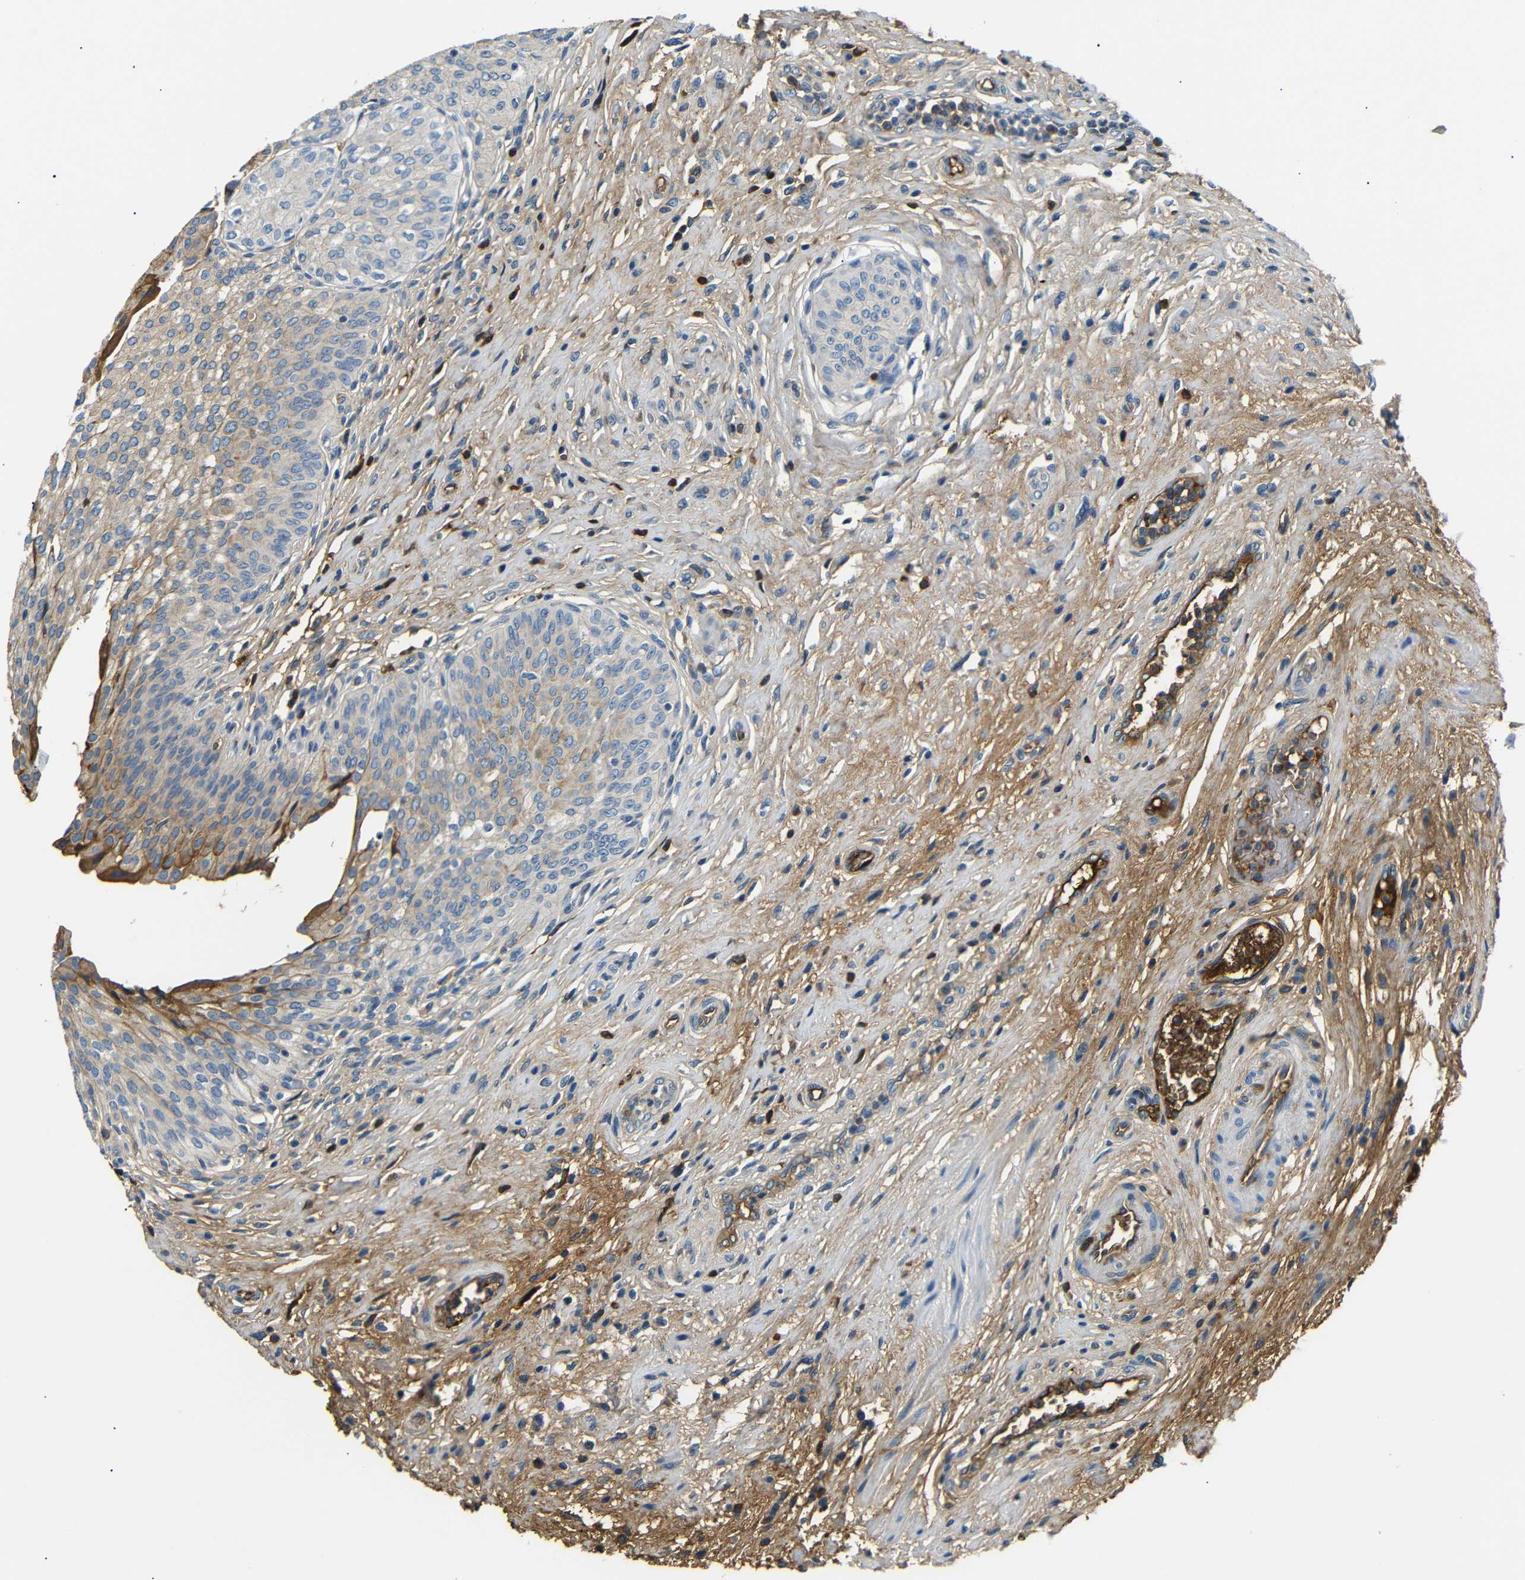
{"staining": {"intensity": "moderate", "quantity": "<25%", "location": "cytoplasmic/membranous"}, "tissue": "urinary bladder", "cell_type": "Urothelial cells", "image_type": "normal", "snomed": [{"axis": "morphology", "description": "Normal tissue, NOS"}, {"axis": "topography", "description": "Urinary bladder"}], "caption": "High-magnification brightfield microscopy of unremarkable urinary bladder stained with DAB (brown) and counterstained with hematoxylin (blue). urothelial cells exhibit moderate cytoplasmic/membranous positivity is present in approximately<25% of cells.", "gene": "LHCGR", "patient": {"sex": "male", "age": 46}}